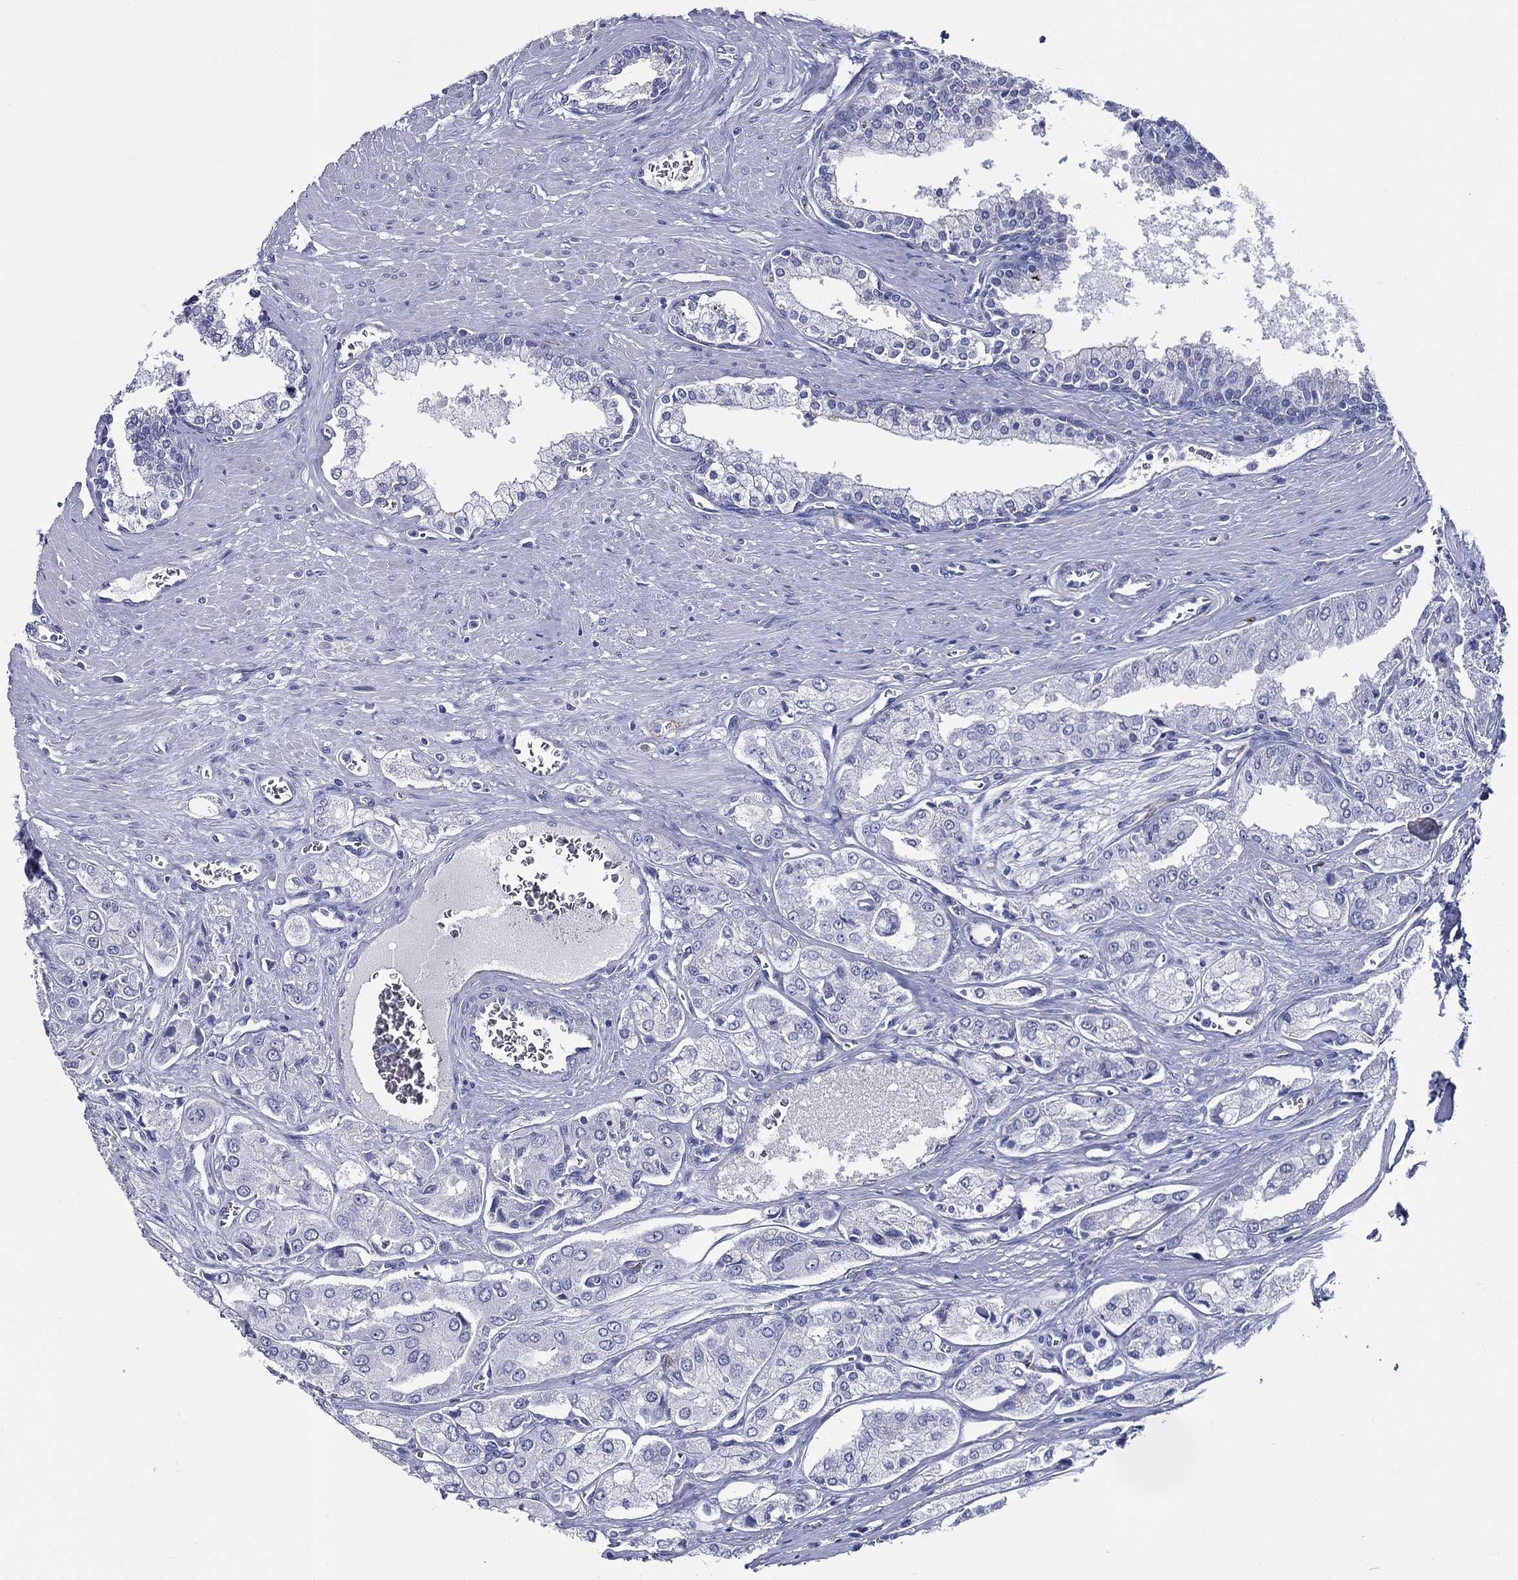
{"staining": {"intensity": "negative", "quantity": "none", "location": "none"}, "tissue": "prostate cancer", "cell_type": "Tumor cells", "image_type": "cancer", "snomed": [{"axis": "morphology", "description": "Adenocarcinoma, NOS"}, {"axis": "topography", "description": "Prostate and seminal vesicle, NOS"}, {"axis": "topography", "description": "Prostate"}], "caption": "Immunohistochemical staining of human prostate cancer (adenocarcinoma) shows no significant staining in tumor cells.", "gene": "ACE2", "patient": {"sex": "male", "age": 67}}